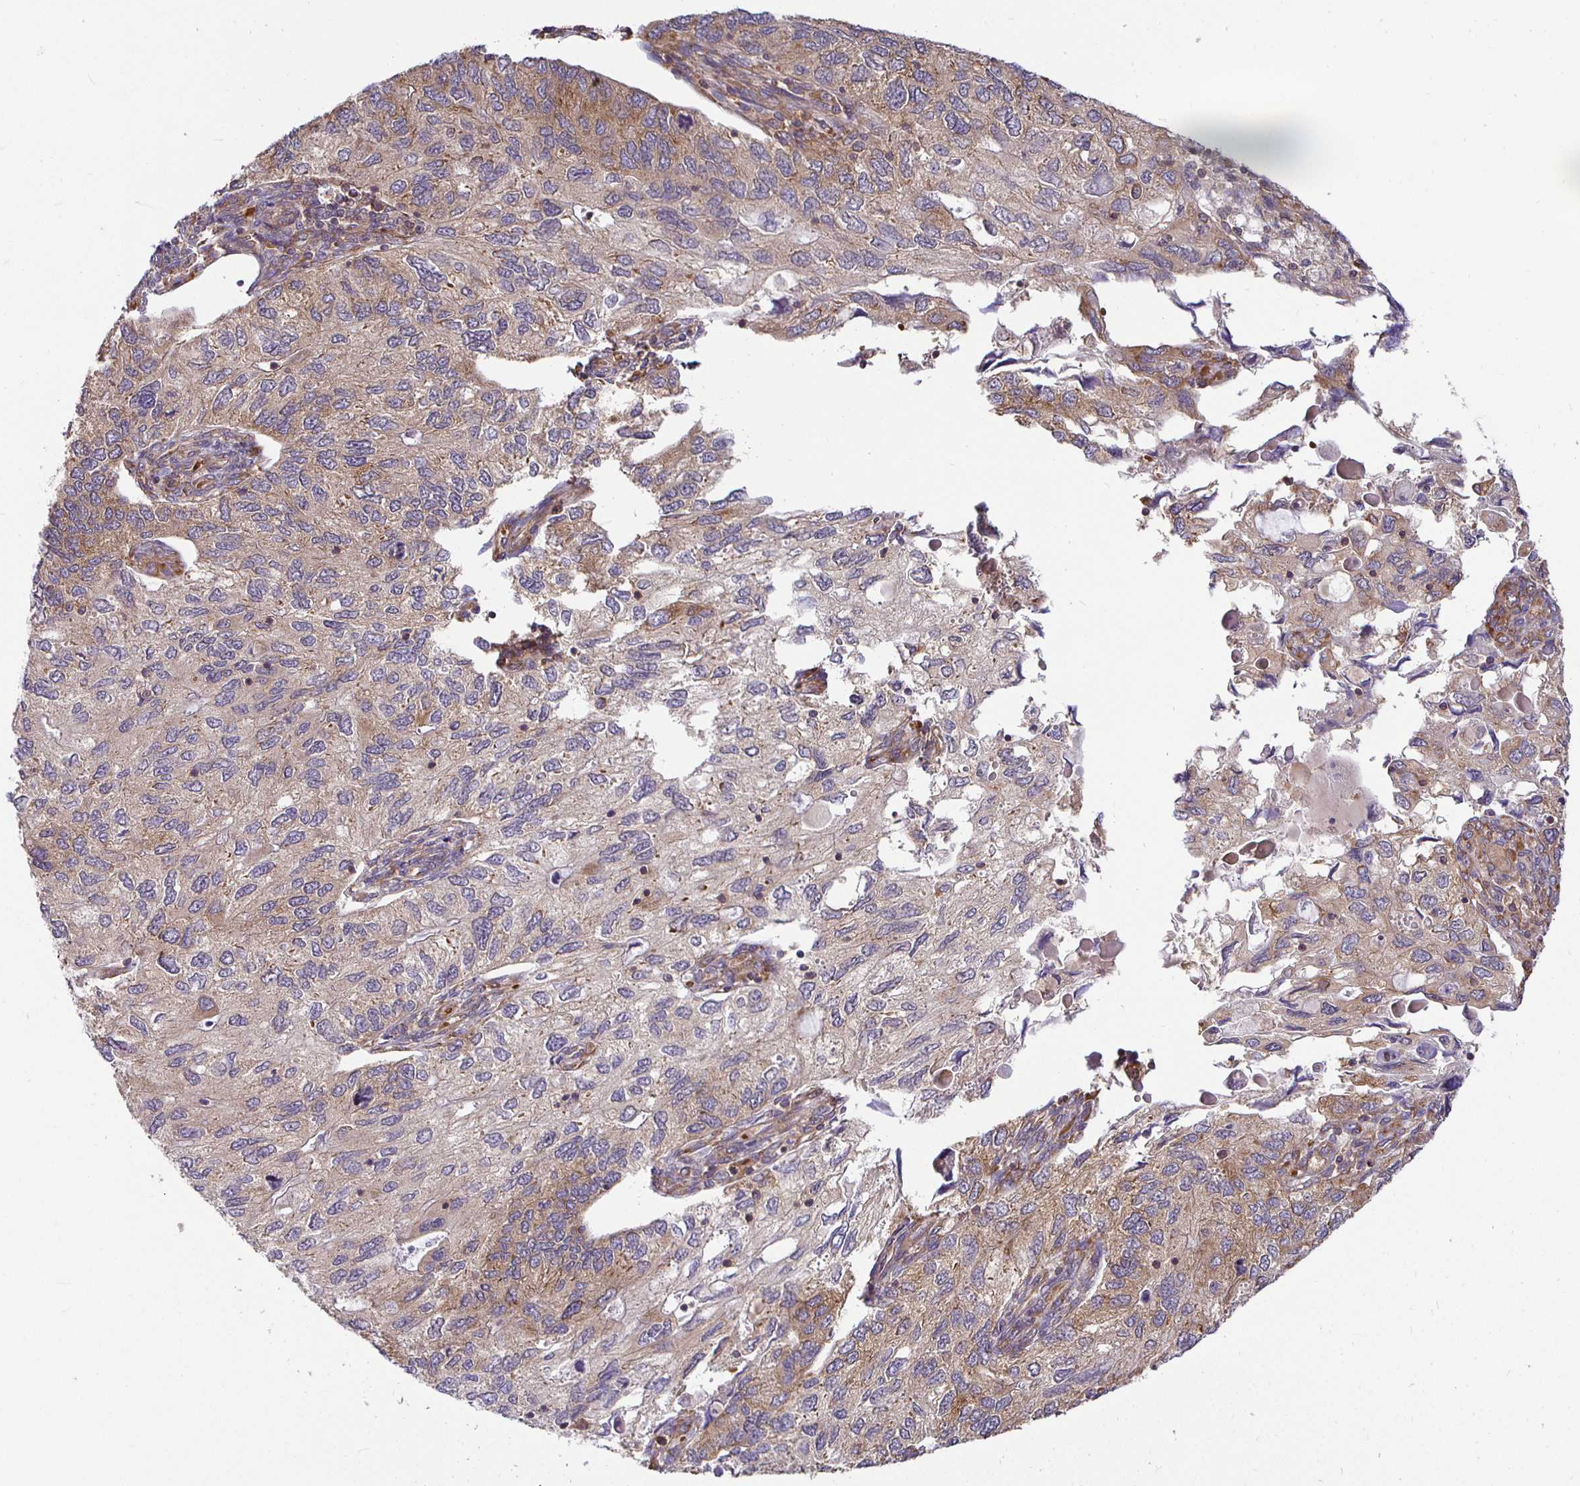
{"staining": {"intensity": "weak", "quantity": "25%-75%", "location": "cytoplasmic/membranous"}, "tissue": "endometrial cancer", "cell_type": "Tumor cells", "image_type": "cancer", "snomed": [{"axis": "morphology", "description": "Carcinoma, NOS"}, {"axis": "topography", "description": "Uterus"}], "caption": "Human endometrial carcinoma stained with a protein marker displays weak staining in tumor cells.", "gene": "IRAK1", "patient": {"sex": "female", "age": 76}}